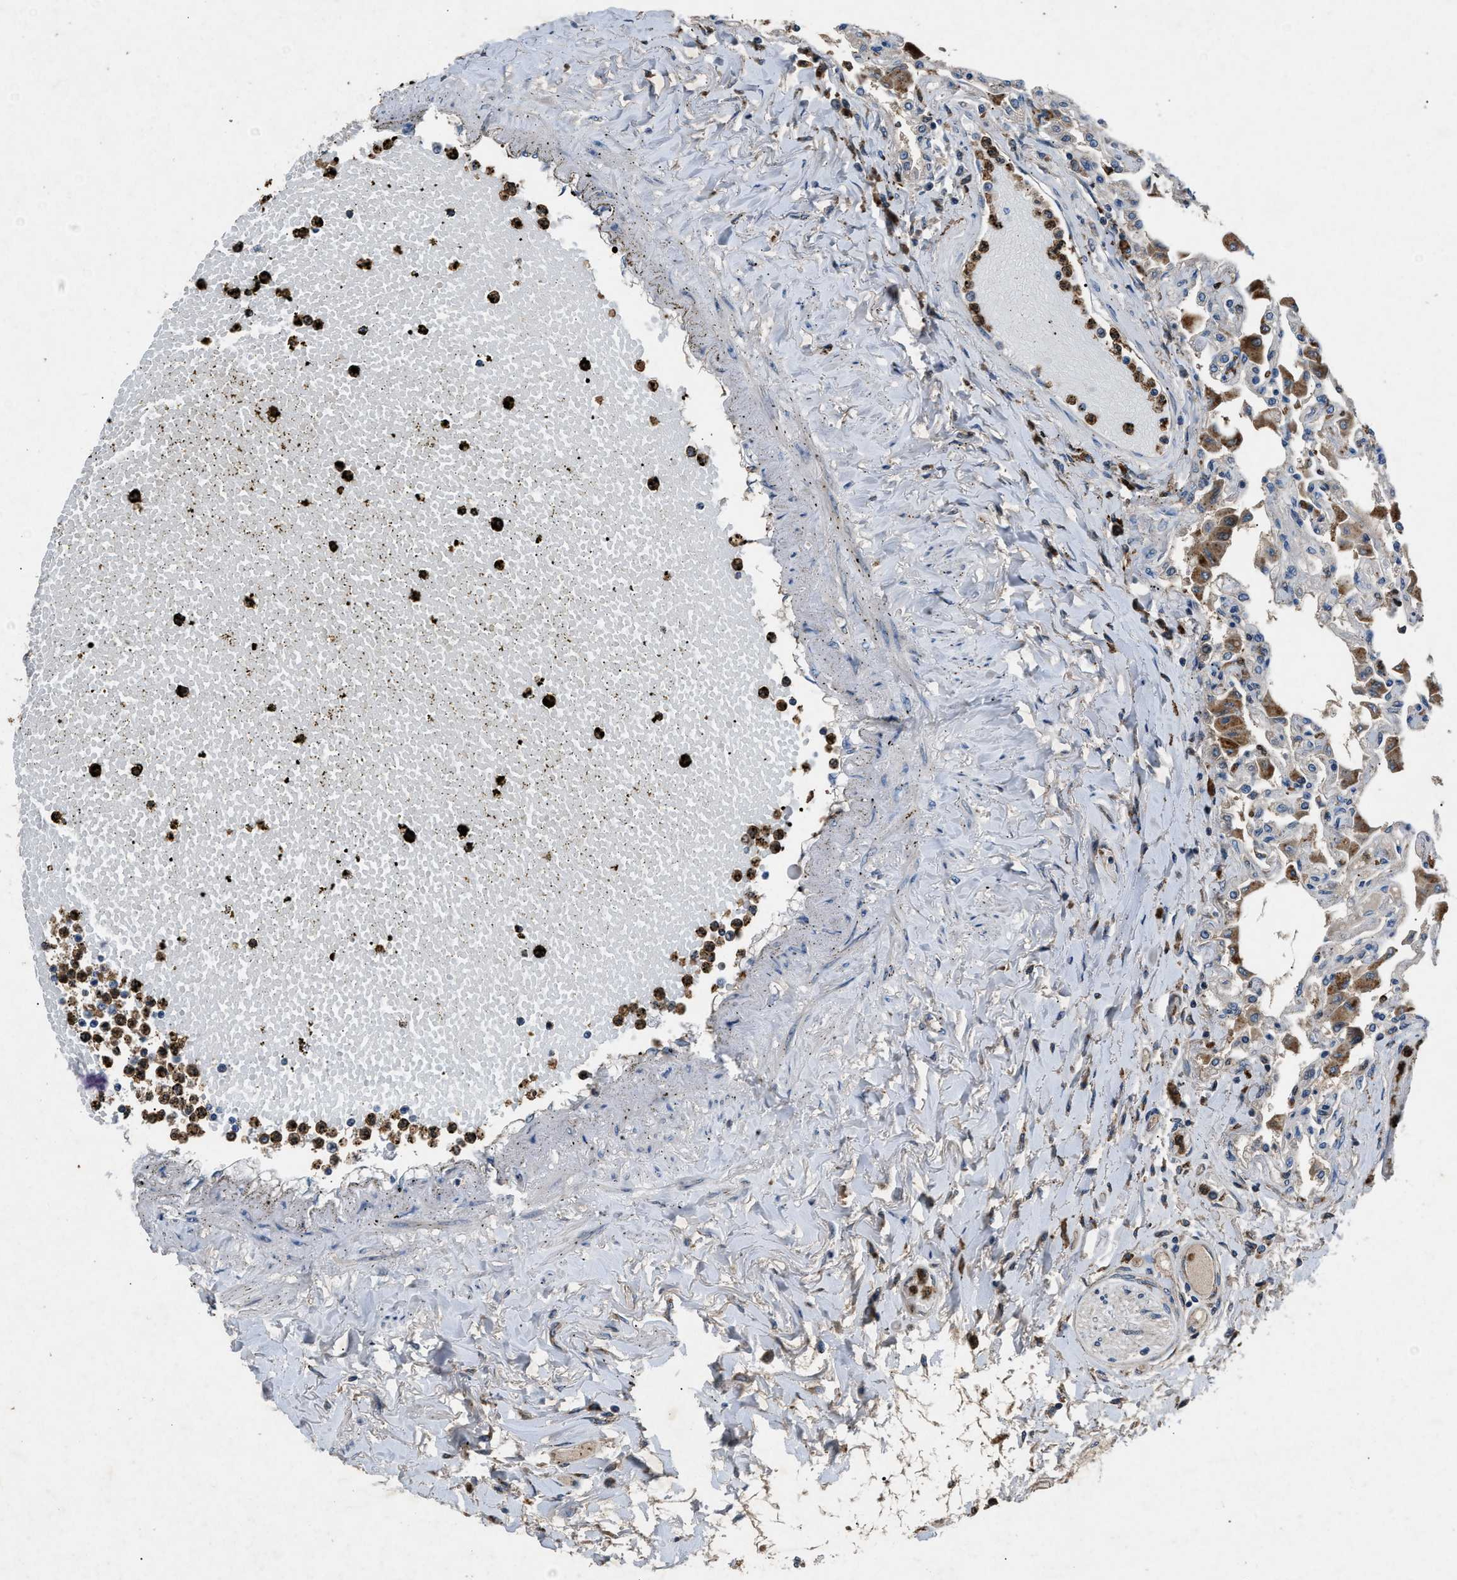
{"staining": {"intensity": "moderate", "quantity": "<25%", "location": "cytoplasmic/membranous"}, "tissue": "lung", "cell_type": "Alveolar cells", "image_type": "normal", "snomed": [{"axis": "morphology", "description": "Normal tissue, NOS"}, {"axis": "topography", "description": "Bronchus"}, {"axis": "topography", "description": "Lung"}], "caption": "Immunohistochemistry staining of unremarkable lung, which shows low levels of moderate cytoplasmic/membranous expression in approximately <25% of alveolar cells indicating moderate cytoplasmic/membranous protein staining. The staining was performed using DAB (brown) for protein detection and nuclei were counterstained in hematoxylin (blue).", "gene": "PPID", "patient": {"sex": "female", "age": 49}}